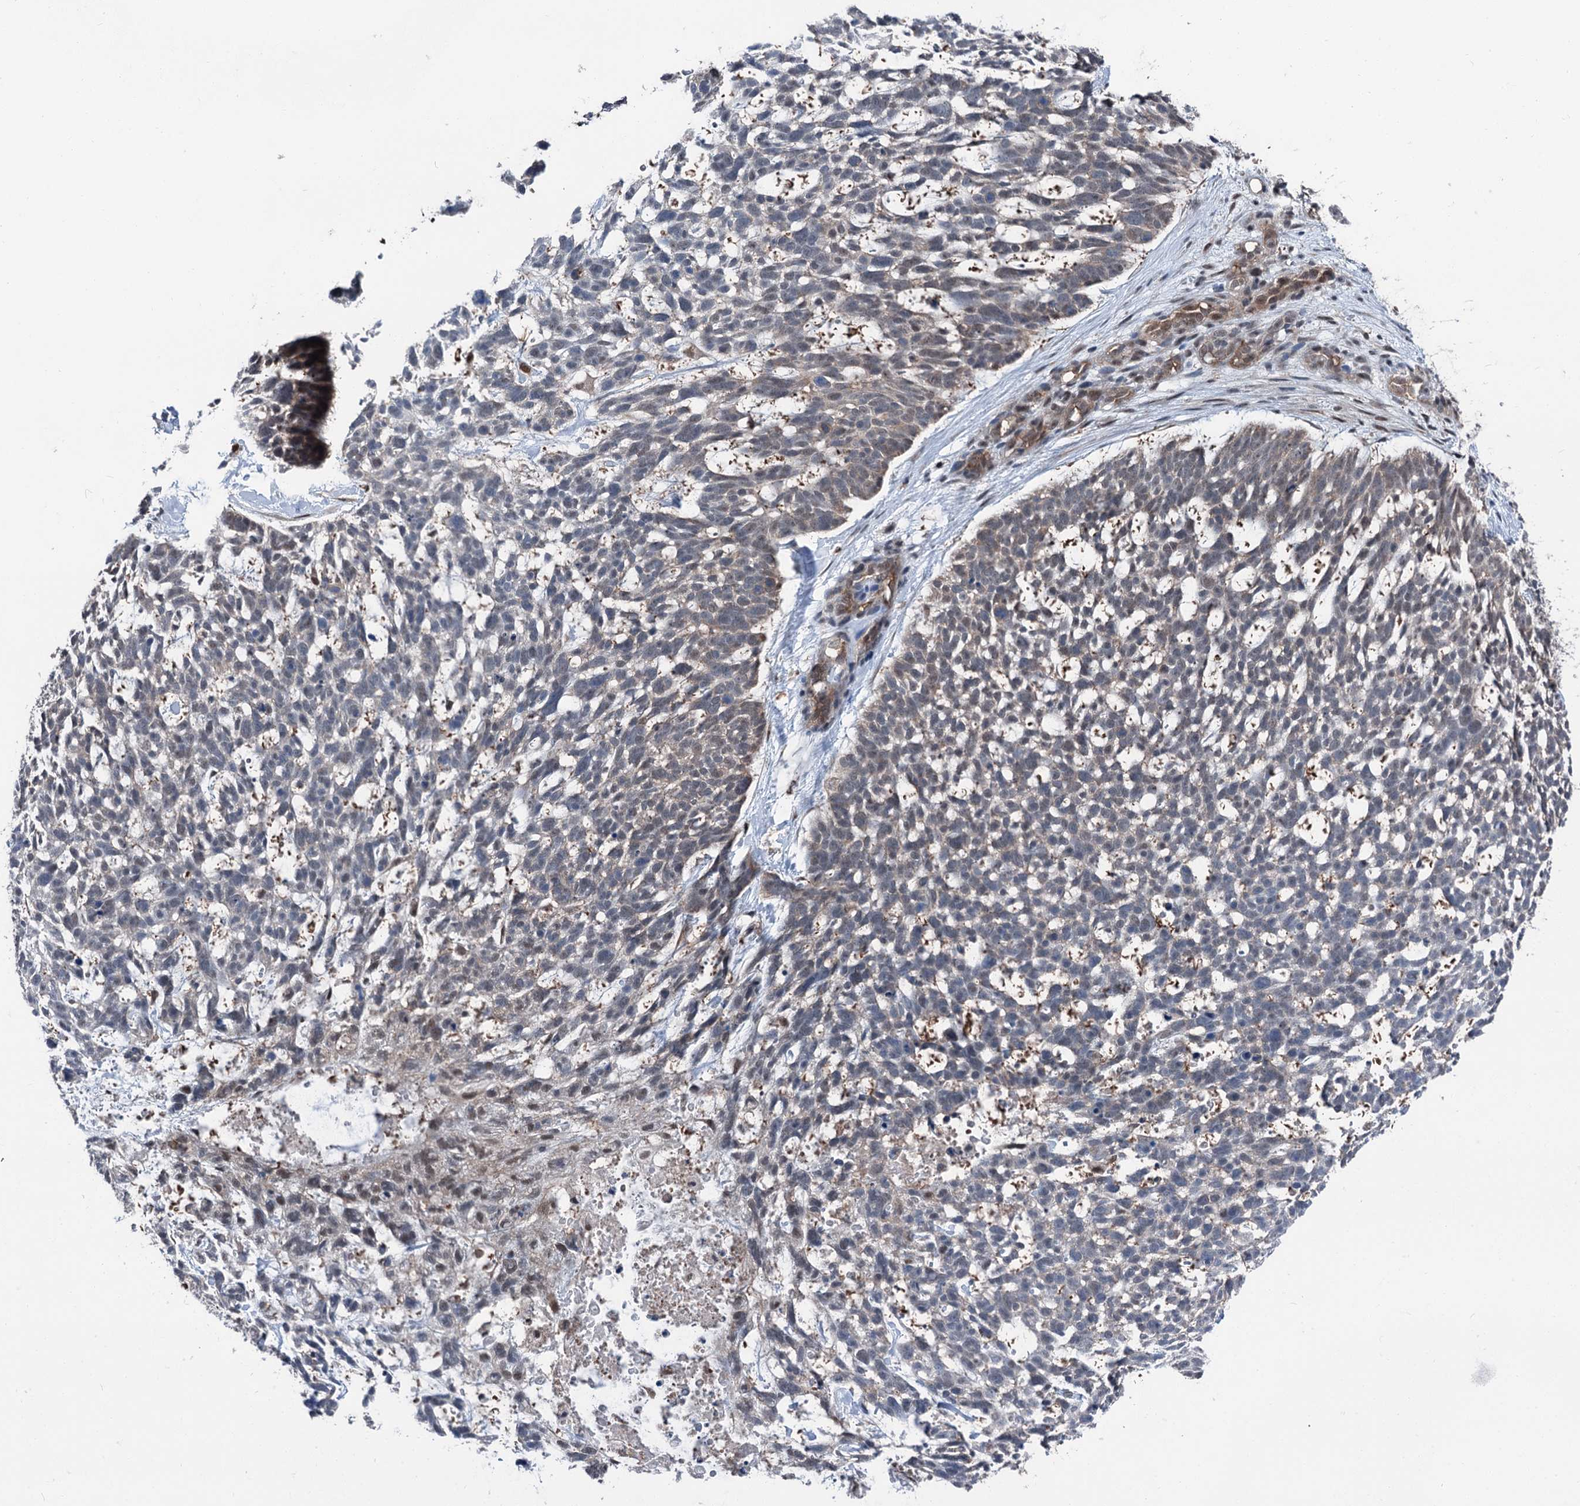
{"staining": {"intensity": "weak", "quantity": "<25%", "location": "nuclear"}, "tissue": "skin cancer", "cell_type": "Tumor cells", "image_type": "cancer", "snomed": [{"axis": "morphology", "description": "Basal cell carcinoma"}, {"axis": "topography", "description": "Skin"}], "caption": "Tumor cells are negative for protein expression in human skin basal cell carcinoma. (DAB immunohistochemistry (IHC) with hematoxylin counter stain).", "gene": "PSMD13", "patient": {"sex": "male", "age": 88}}